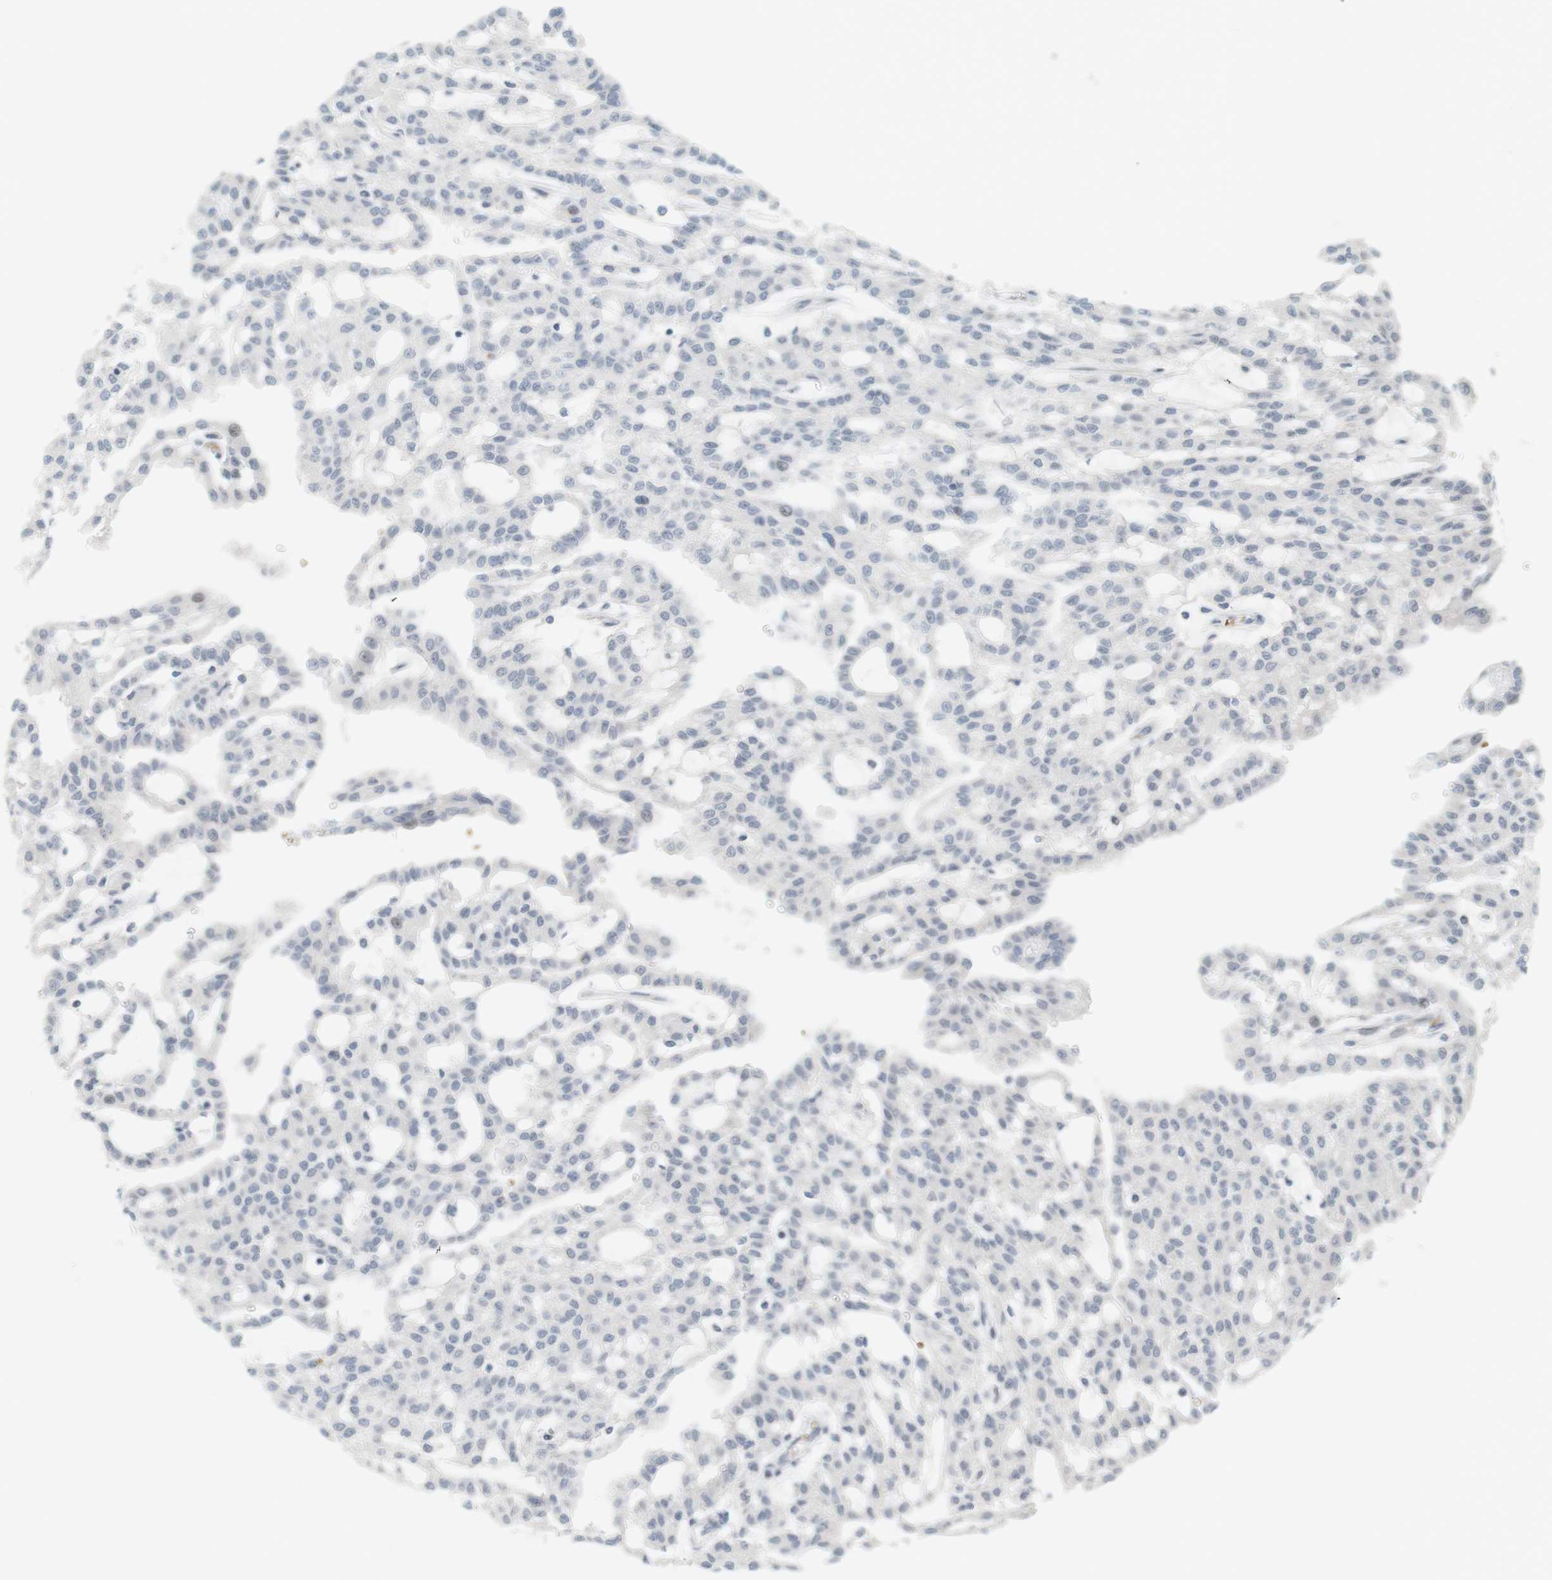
{"staining": {"intensity": "negative", "quantity": "none", "location": "none"}, "tissue": "renal cancer", "cell_type": "Tumor cells", "image_type": "cancer", "snomed": [{"axis": "morphology", "description": "Adenocarcinoma, NOS"}, {"axis": "topography", "description": "Kidney"}], "caption": "The photomicrograph exhibits no staining of tumor cells in renal cancer (adenocarcinoma).", "gene": "DMC1", "patient": {"sex": "male", "age": 63}}